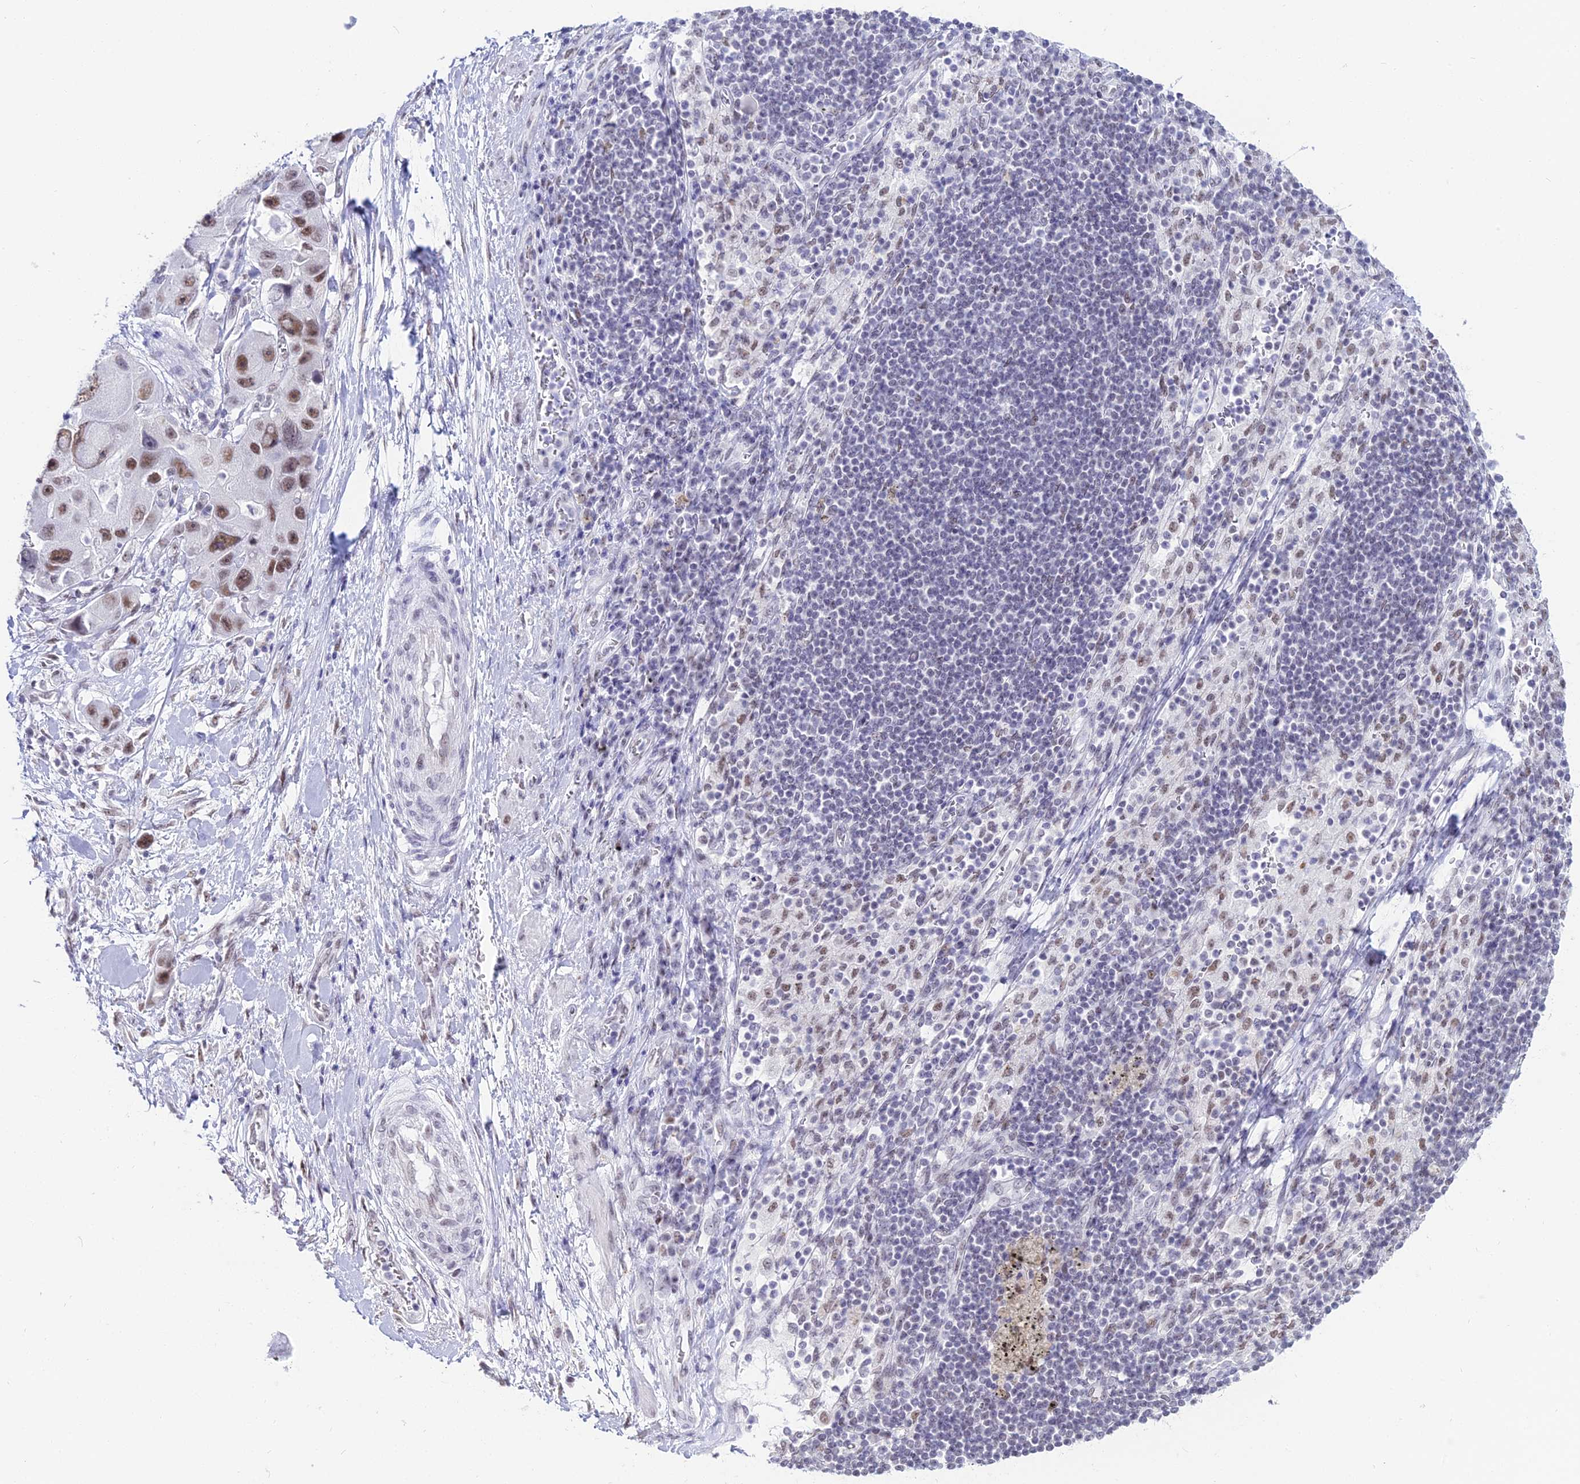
{"staining": {"intensity": "moderate", "quantity": ">75%", "location": "nuclear"}, "tissue": "lung cancer", "cell_type": "Tumor cells", "image_type": "cancer", "snomed": [{"axis": "morphology", "description": "Adenocarcinoma, NOS"}, {"axis": "topography", "description": "Lung"}], "caption": "Lung adenocarcinoma stained with immunohistochemistry (IHC) reveals moderate nuclear expression in about >75% of tumor cells.", "gene": "RBM12", "patient": {"sex": "female", "age": 54}}